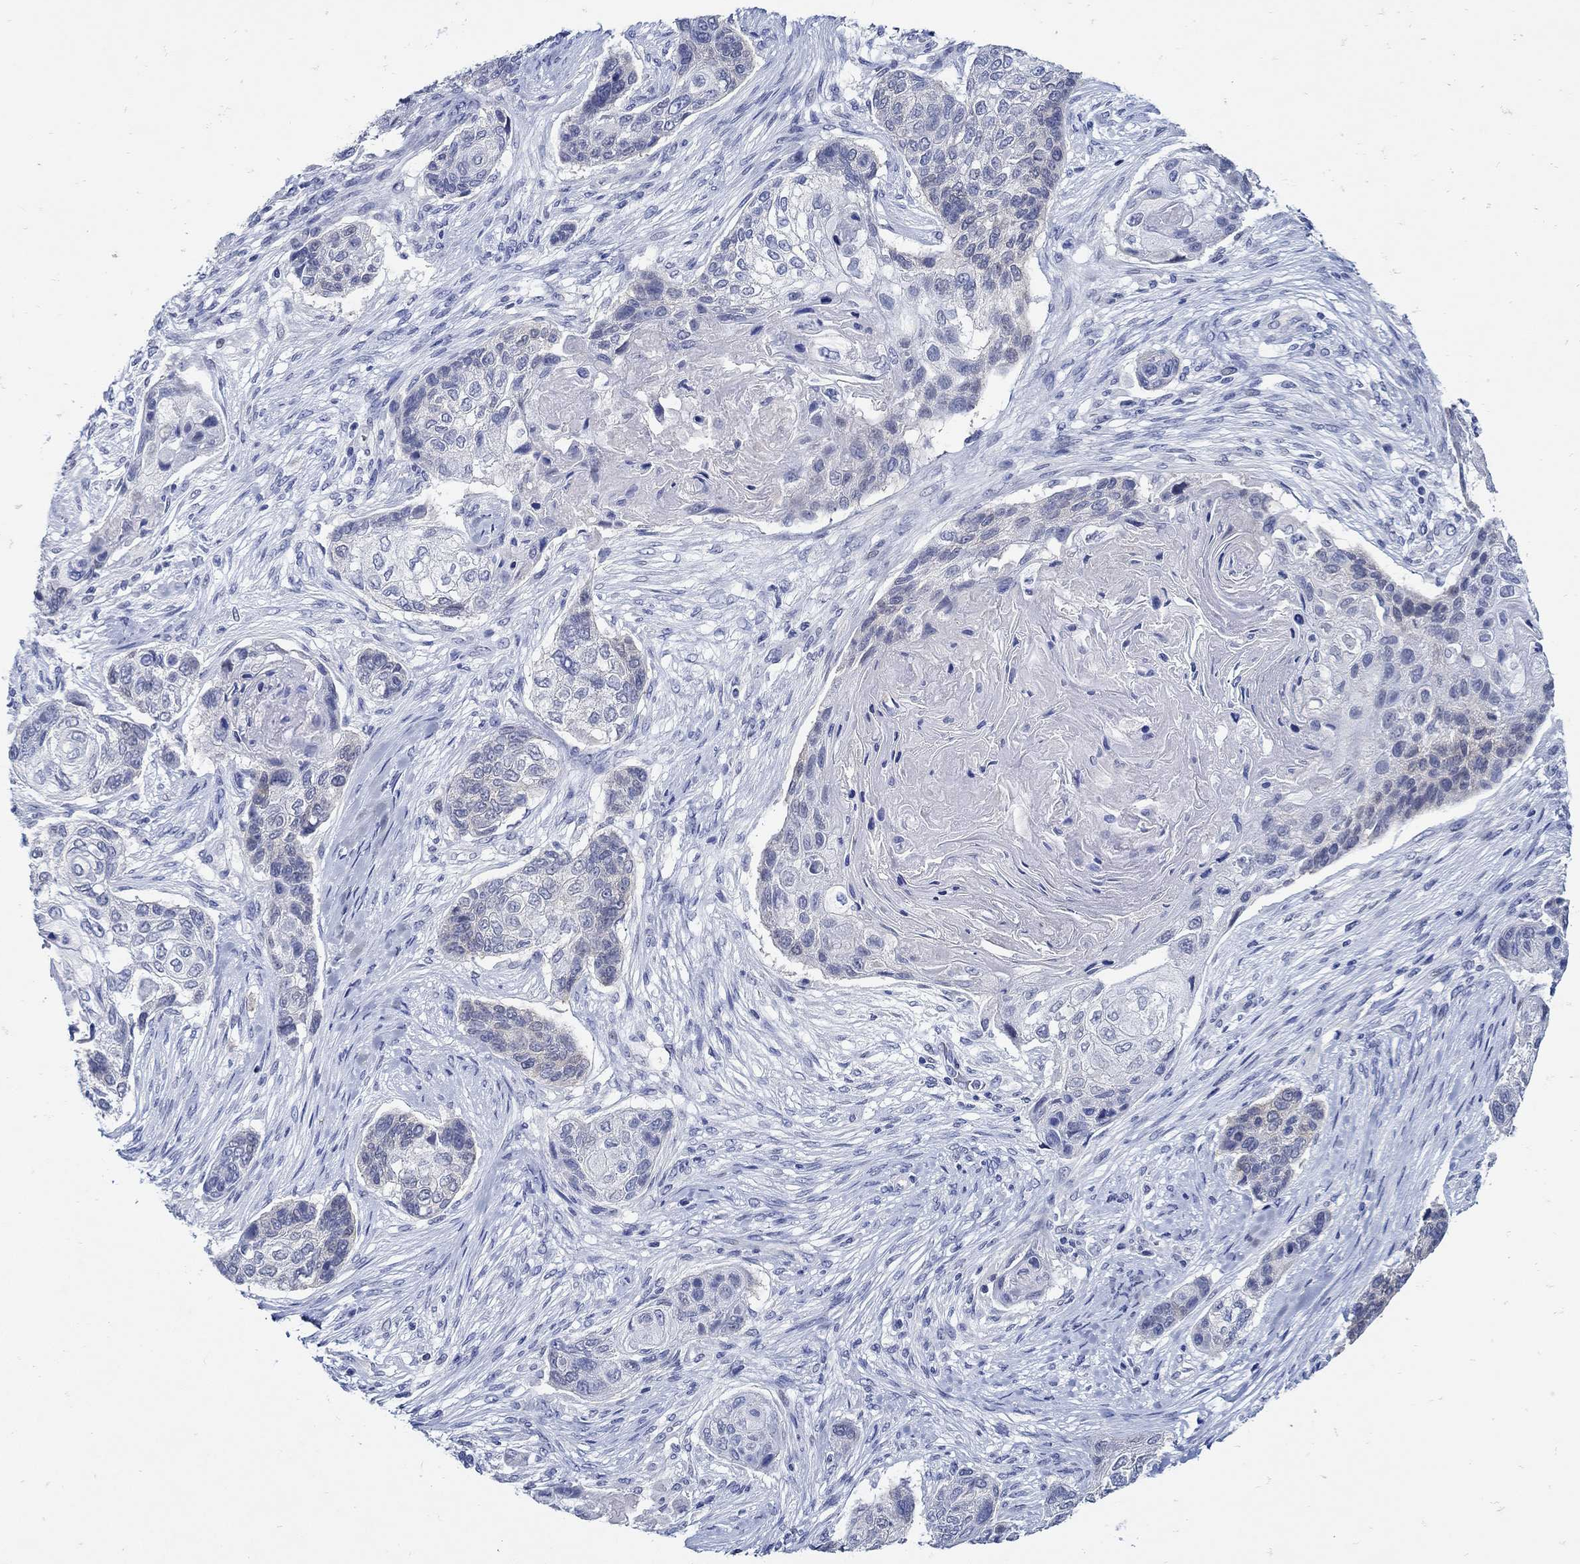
{"staining": {"intensity": "negative", "quantity": "none", "location": "none"}, "tissue": "lung cancer", "cell_type": "Tumor cells", "image_type": "cancer", "snomed": [{"axis": "morphology", "description": "Normal tissue, NOS"}, {"axis": "morphology", "description": "Squamous cell carcinoma, NOS"}, {"axis": "topography", "description": "Bronchus"}, {"axis": "topography", "description": "Lung"}], "caption": "The photomicrograph displays no staining of tumor cells in squamous cell carcinoma (lung). Brightfield microscopy of immunohistochemistry stained with DAB (brown) and hematoxylin (blue), captured at high magnification.", "gene": "NOS1", "patient": {"sex": "male", "age": 69}}